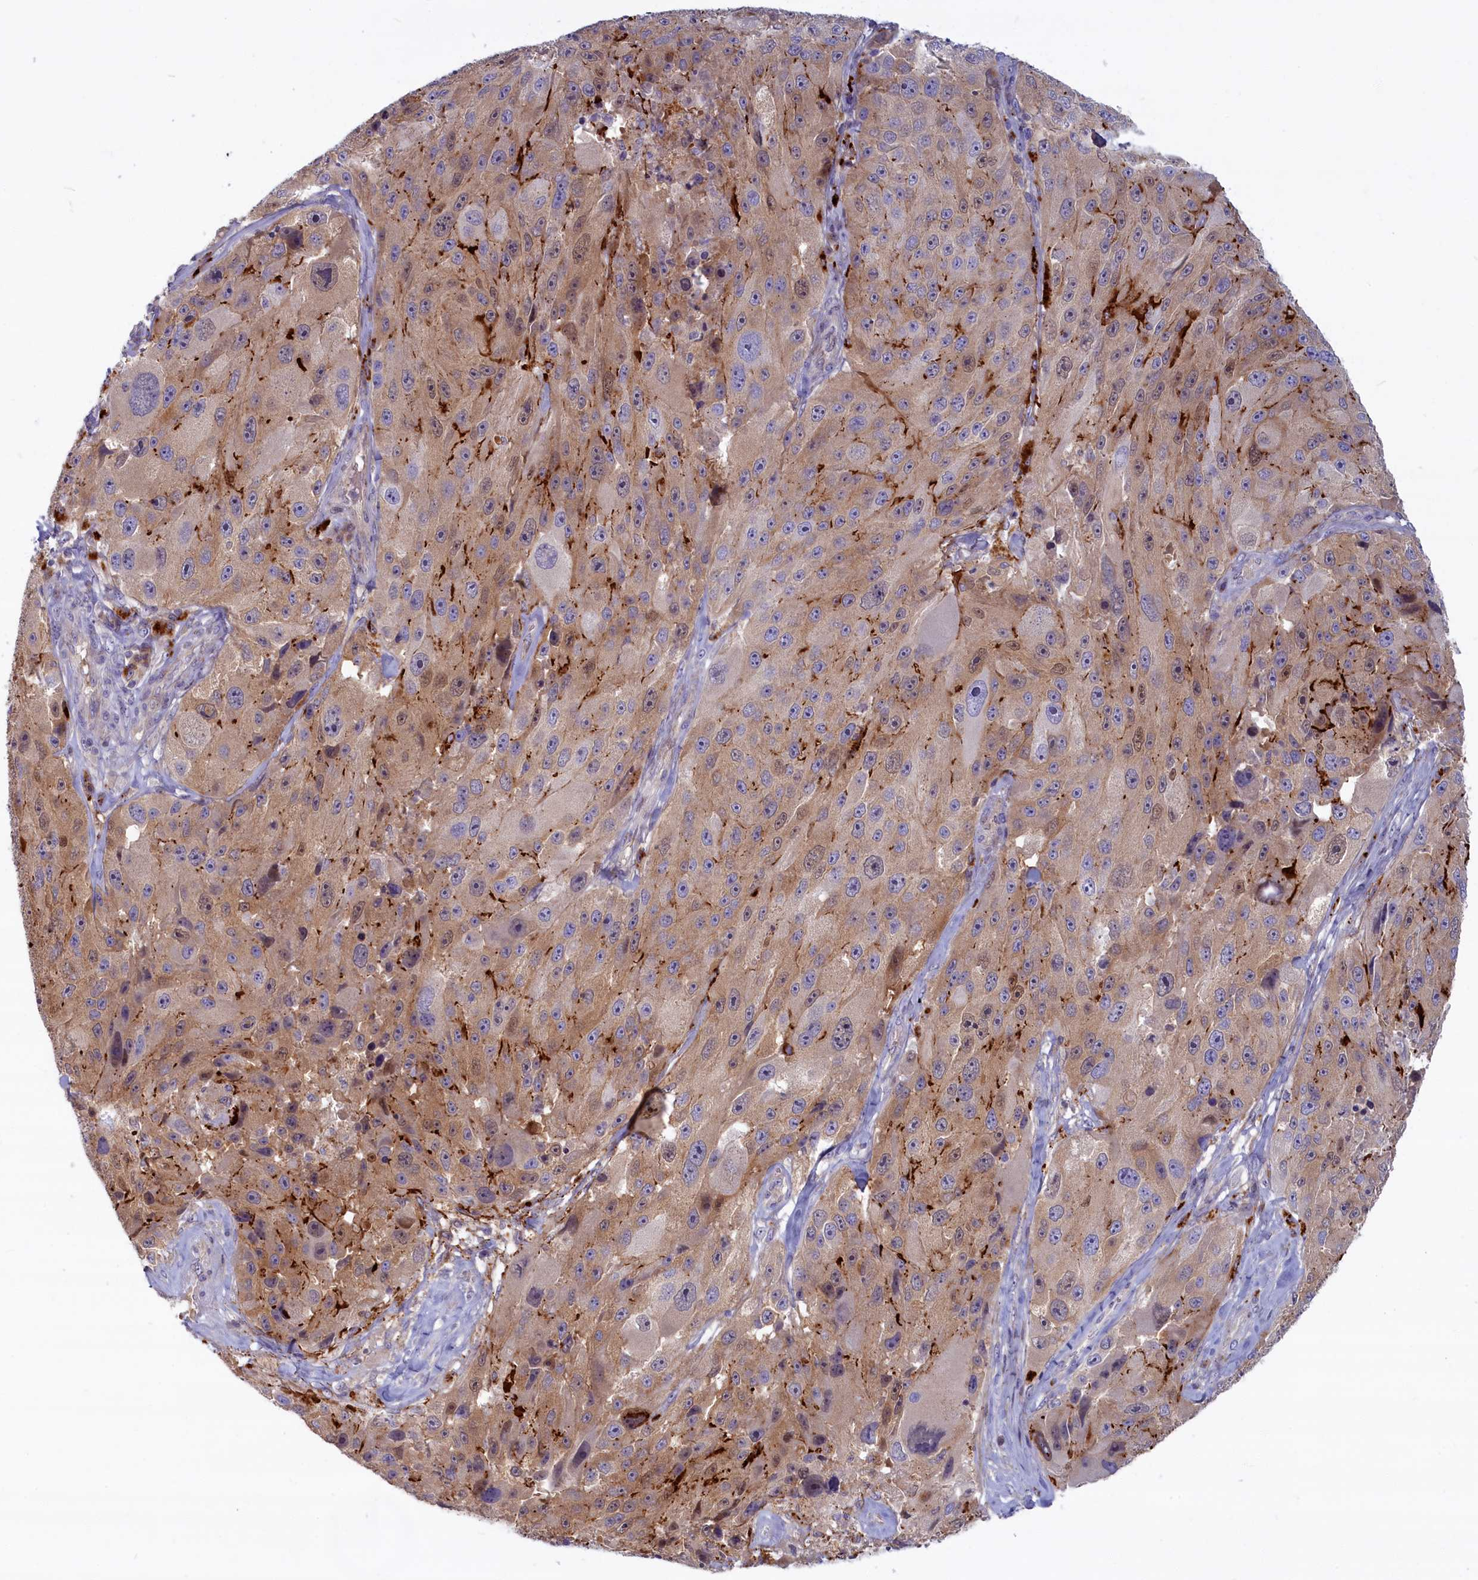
{"staining": {"intensity": "moderate", "quantity": "25%-75%", "location": "cytoplasmic/membranous,nuclear"}, "tissue": "melanoma", "cell_type": "Tumor cells", "image_type": "cancer", "snomed": [{"axis": "morphology", "description": "Malignant melanoma, Metastatic site"}, {"axis": "topography", "description": "Lymph node"}], "caption": "Approximately 25%-75% of tumor cells in malignant melanoma (metastatic site) demonstrate moderate cytoplasmic/membranous and nuclear protein positivity as visualized by brown immunohistochemical staining.", "gene": "FCSK", "patient": {"sex": "male", "age": 62}}